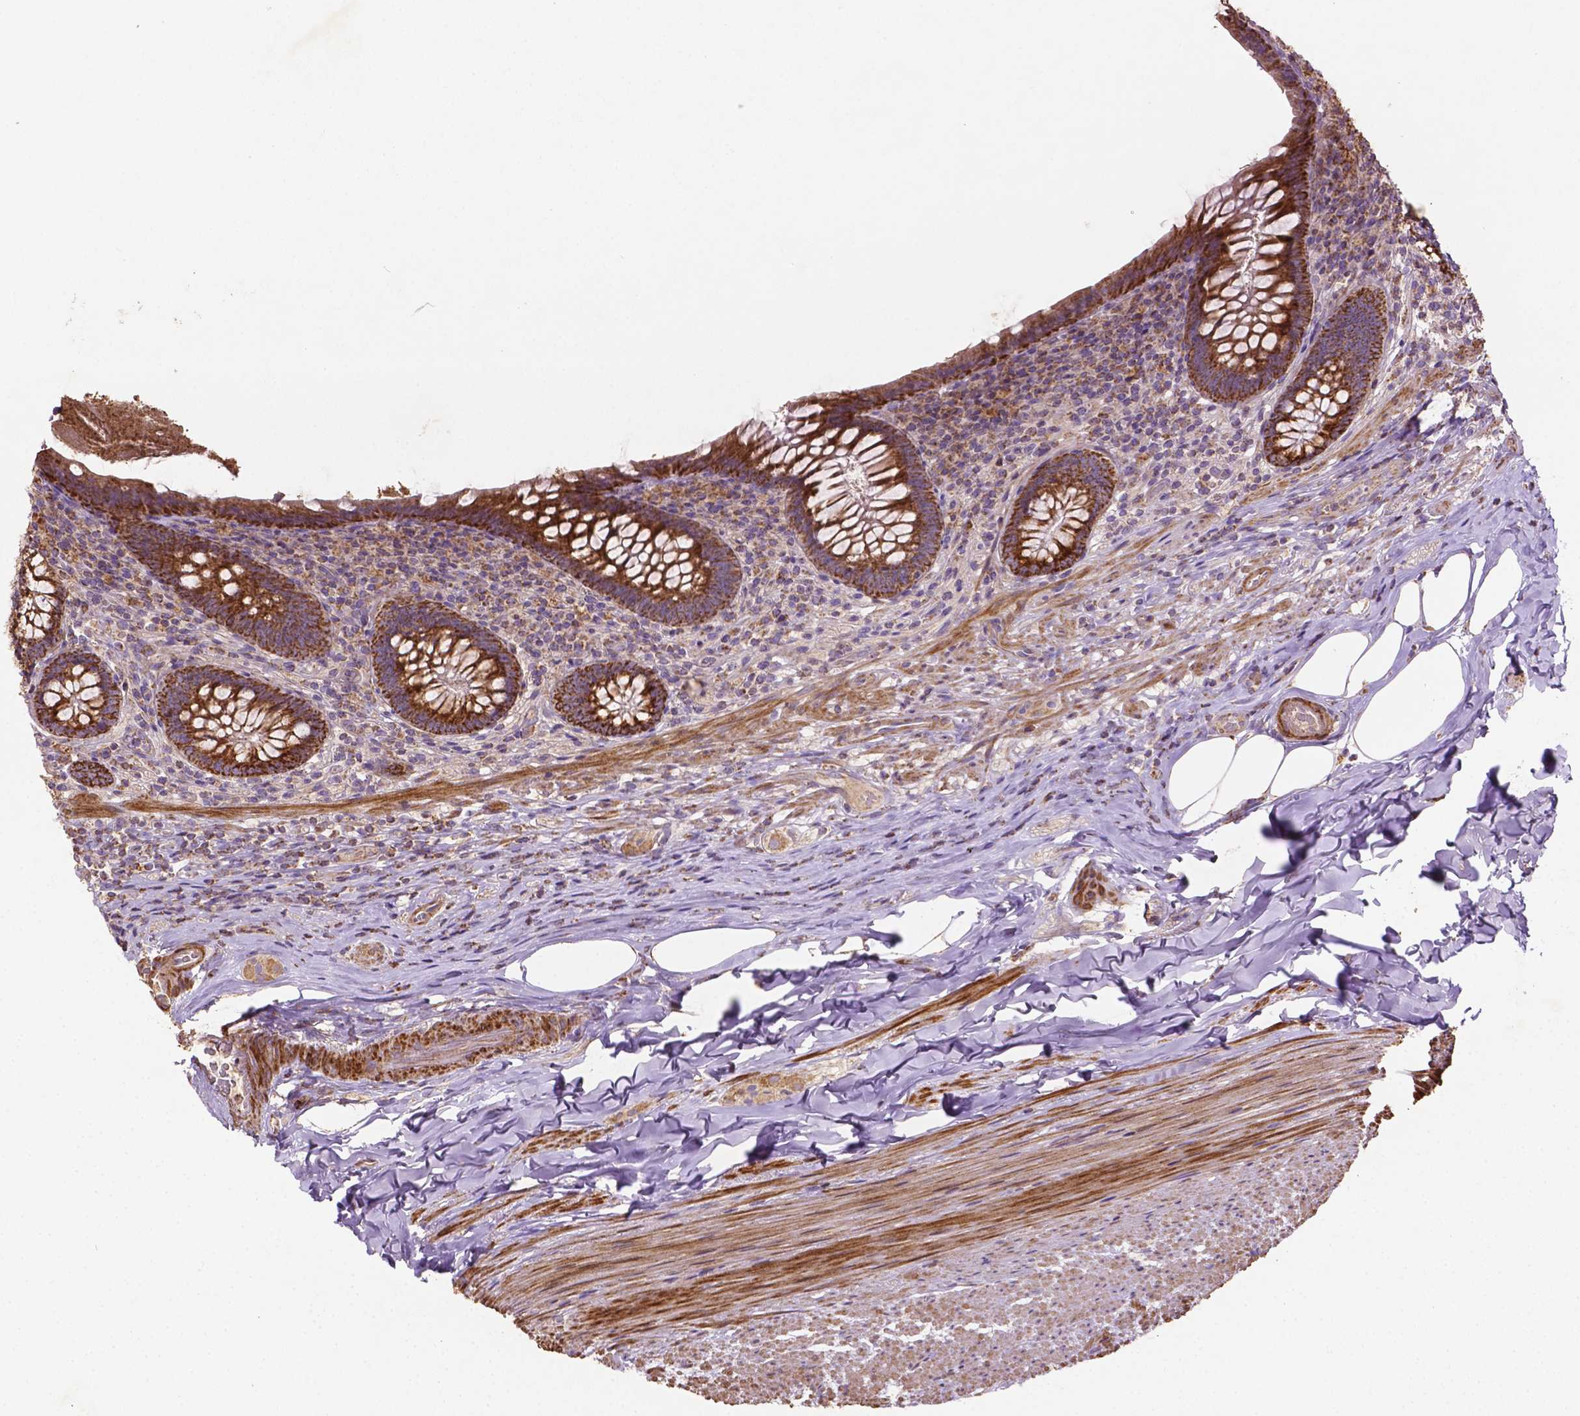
{"staining": {"intensity": "strong", "quantity": ">75%", "location": "cytoplasmic/membranous"}, "tissue": "appendix", "cell_type": "Glandular cells", "image_type": "normal", "snomed": [{"axis": "morphology", "description": "Normal tissue, NOS"}, {"axis": "topography", "description": "Appendix"}], "caption": "Immunohistochemical staining of normal human appendix exhibits strong cytoplasmic/membranous protein staining in approximately >75% of glandular cells. (brown staining indicates protein expression, while blue staining denotes nuclei).", "gene": "LRR1", "patient": {"sex": "male", "age": 47}}